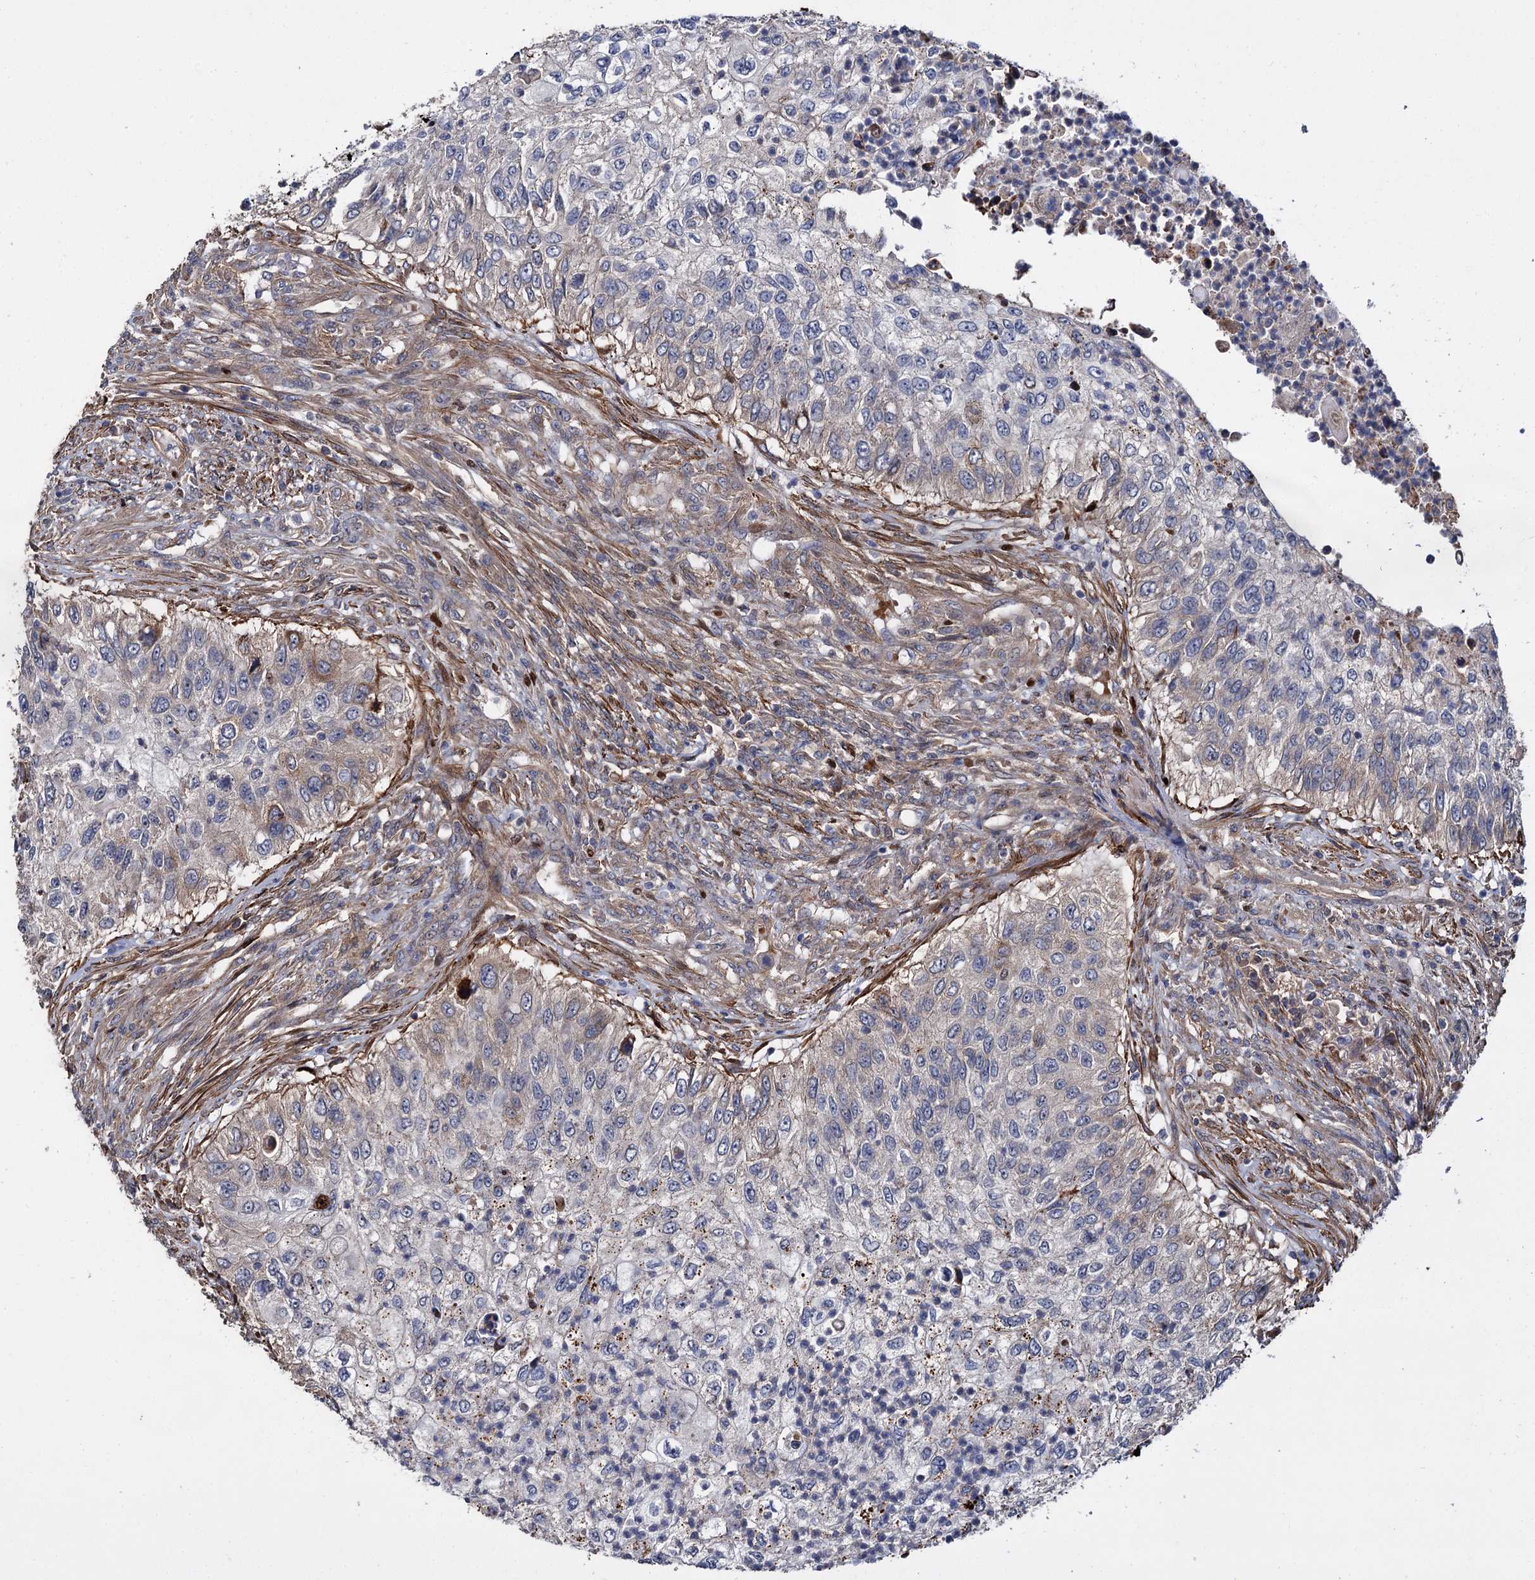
{"staining": {"intensity": "weak", "quantity": "<25%", "location": "cytoplasmic/membranous"}, "tissue": "urothelial cancer", "cell_type": "Tumor cells", "image_type": "cancer", "snomed": [{"axis": "morphology", "description": "Urothelial carcinoma, High grade"}, {"axis": "topography", "description": "Urinary bladder"}], "caption": "This is a histopathology image of IHC staining of urothelial cancer, which shows no staining in tumor cells.", "gene": "ISM2", "patient": {"sex": "female", "age": 60}}